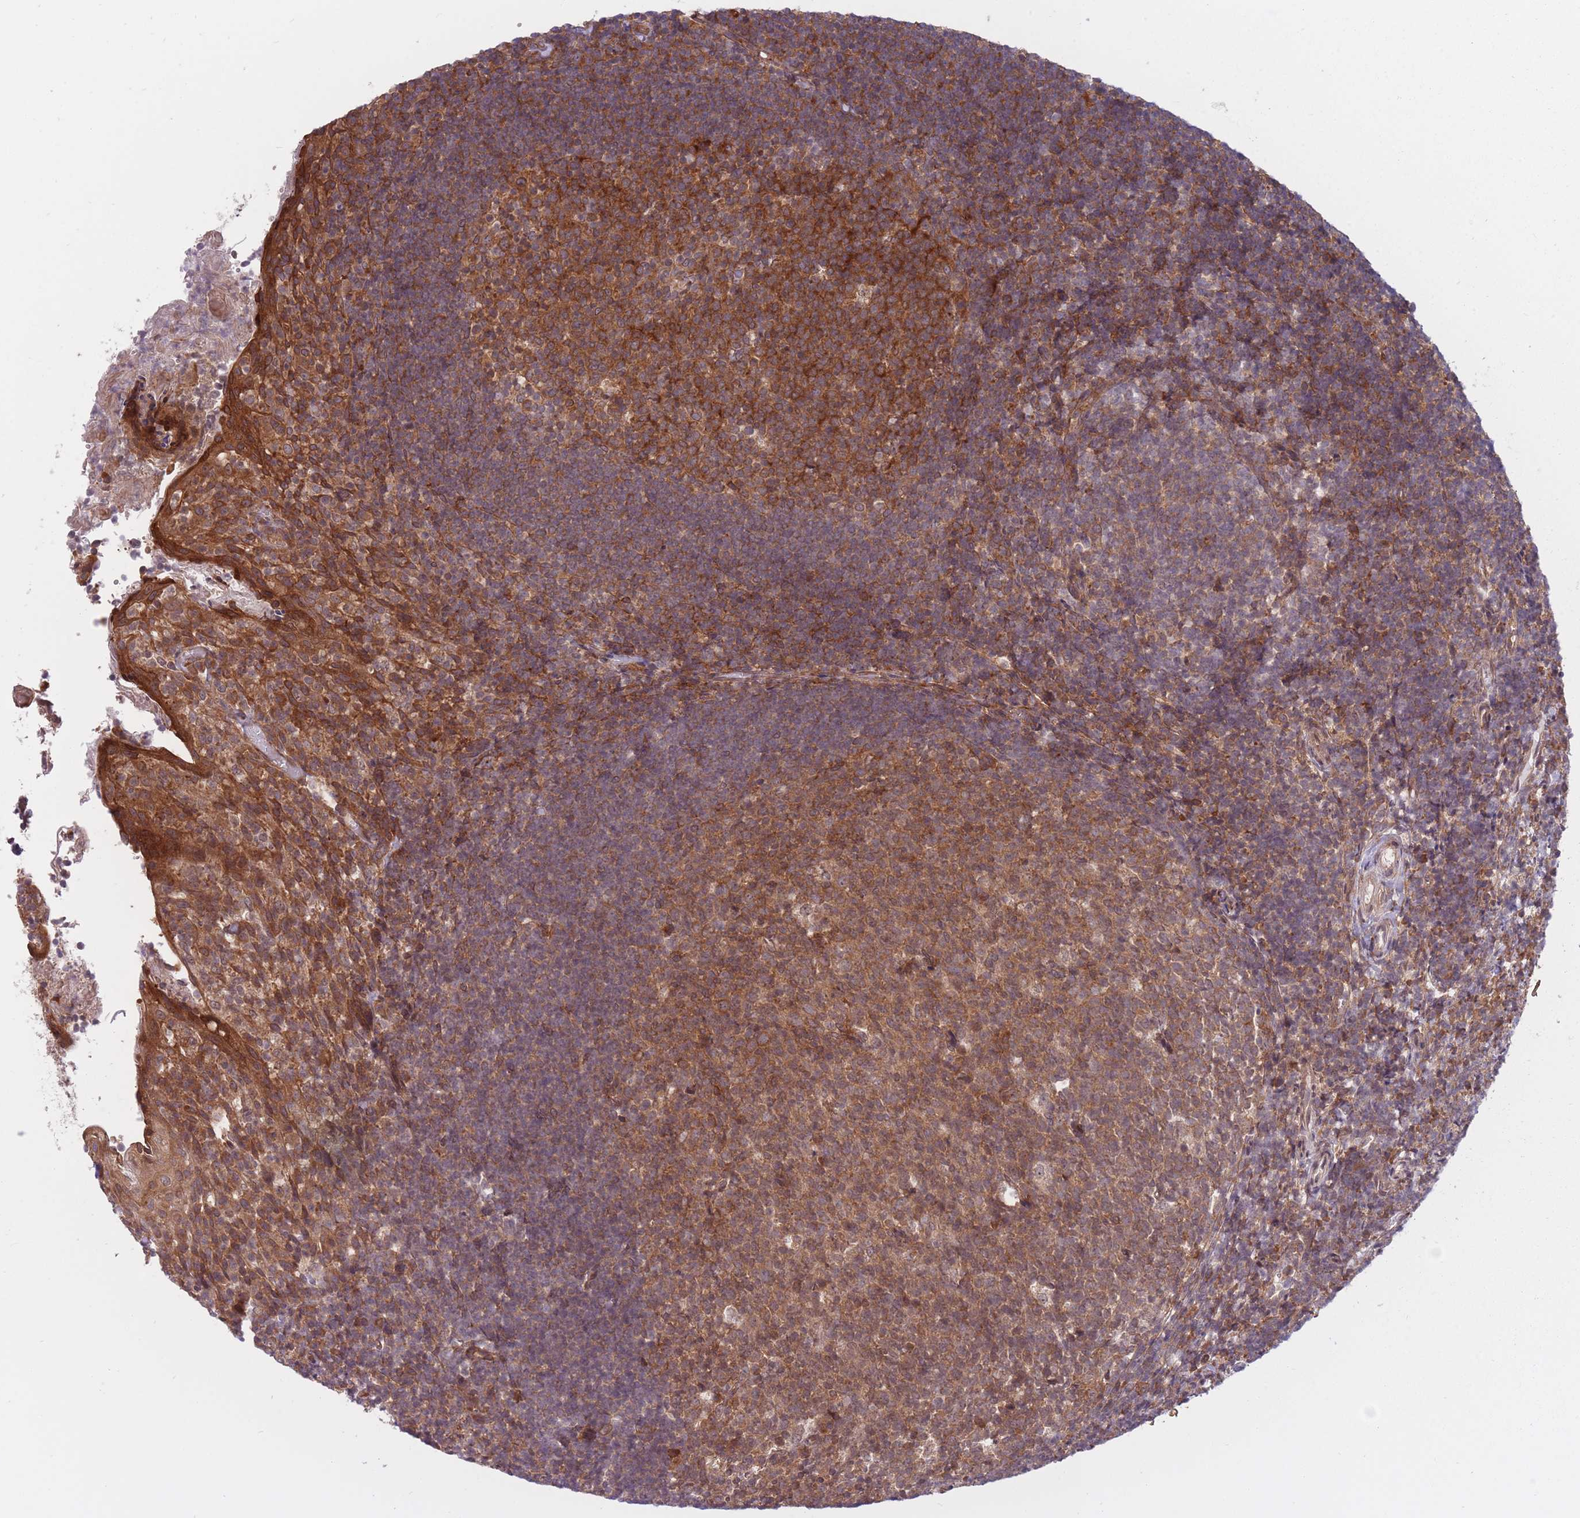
{"staining": {"intensity": "strong", "quantity": ">75%", "location": "cytoplasmic/membranous"}, "tissue": "tonsil", "cell_type": "Germinal center cells", "image_type": "normal", "snomed": [{"axis": "morphology", "description": "Normal tissue, NOS"}, {"axis": "topography", "description": "Tonsil"}], "caption": "Tonsil stained with DAB IHC exhibits high levels of strong cytoplasmic/membranous positivity in approximately >75% of germinal center cells.", "gene": "CCDC124", "patient": {"sex": "female", "age": 10}}